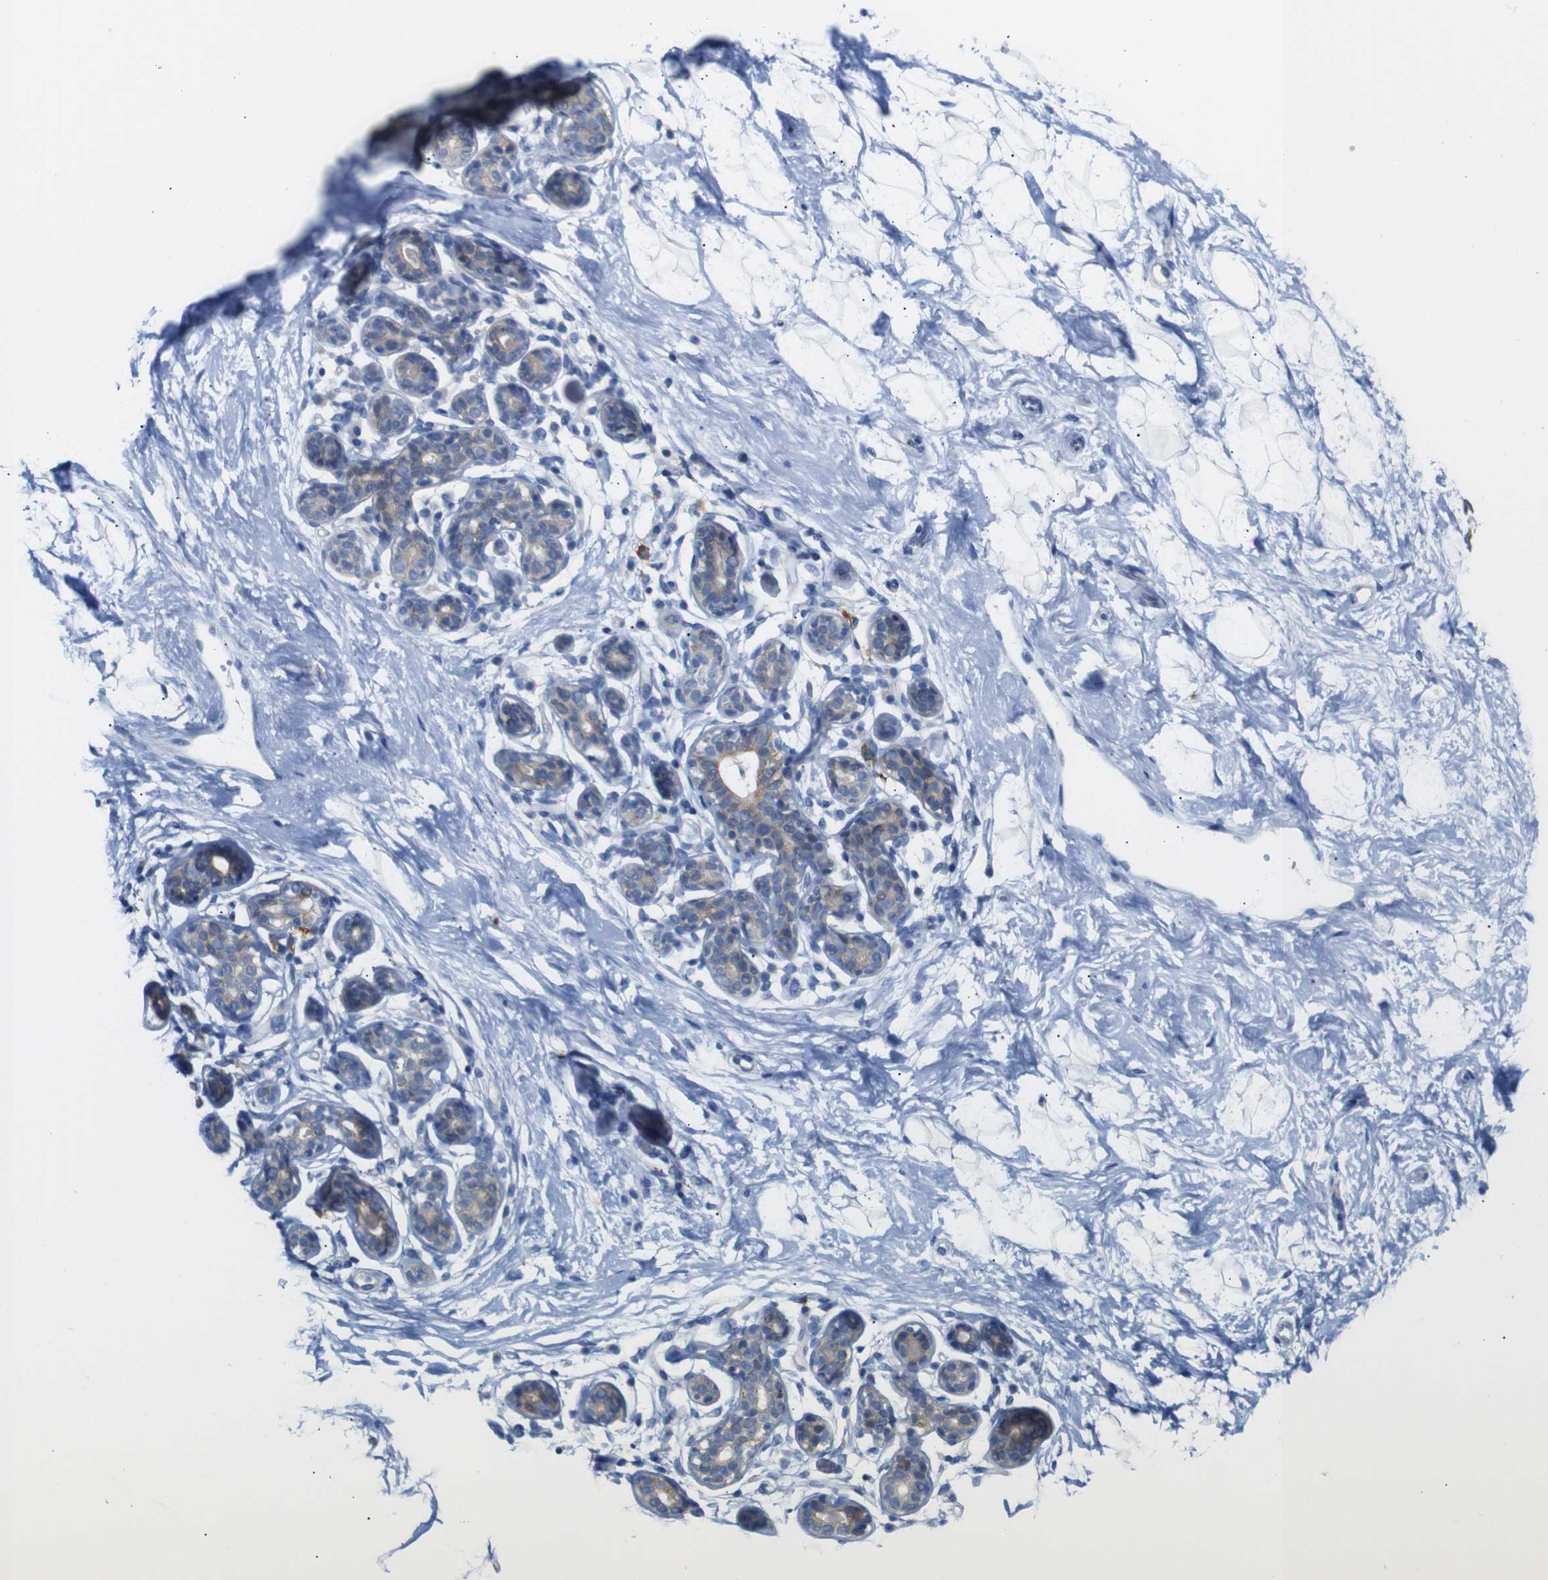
{"staining": {"intensity": "negative", "quantity": "none", "location": "none"}, "tissue": "breast", "cell_type": "Adipocytes", "image_type": "normal", "snomed": [{"axis": "morphology", "description": "Normal tissue, NOS"}, {"axis": "topography", "description": "Breast"}], "caption": "The immunohistochemistry image has no significant expression in adipocytes of breast.", "gene": "ALOX15", "patient": {"sex": "female", "age": 23}}